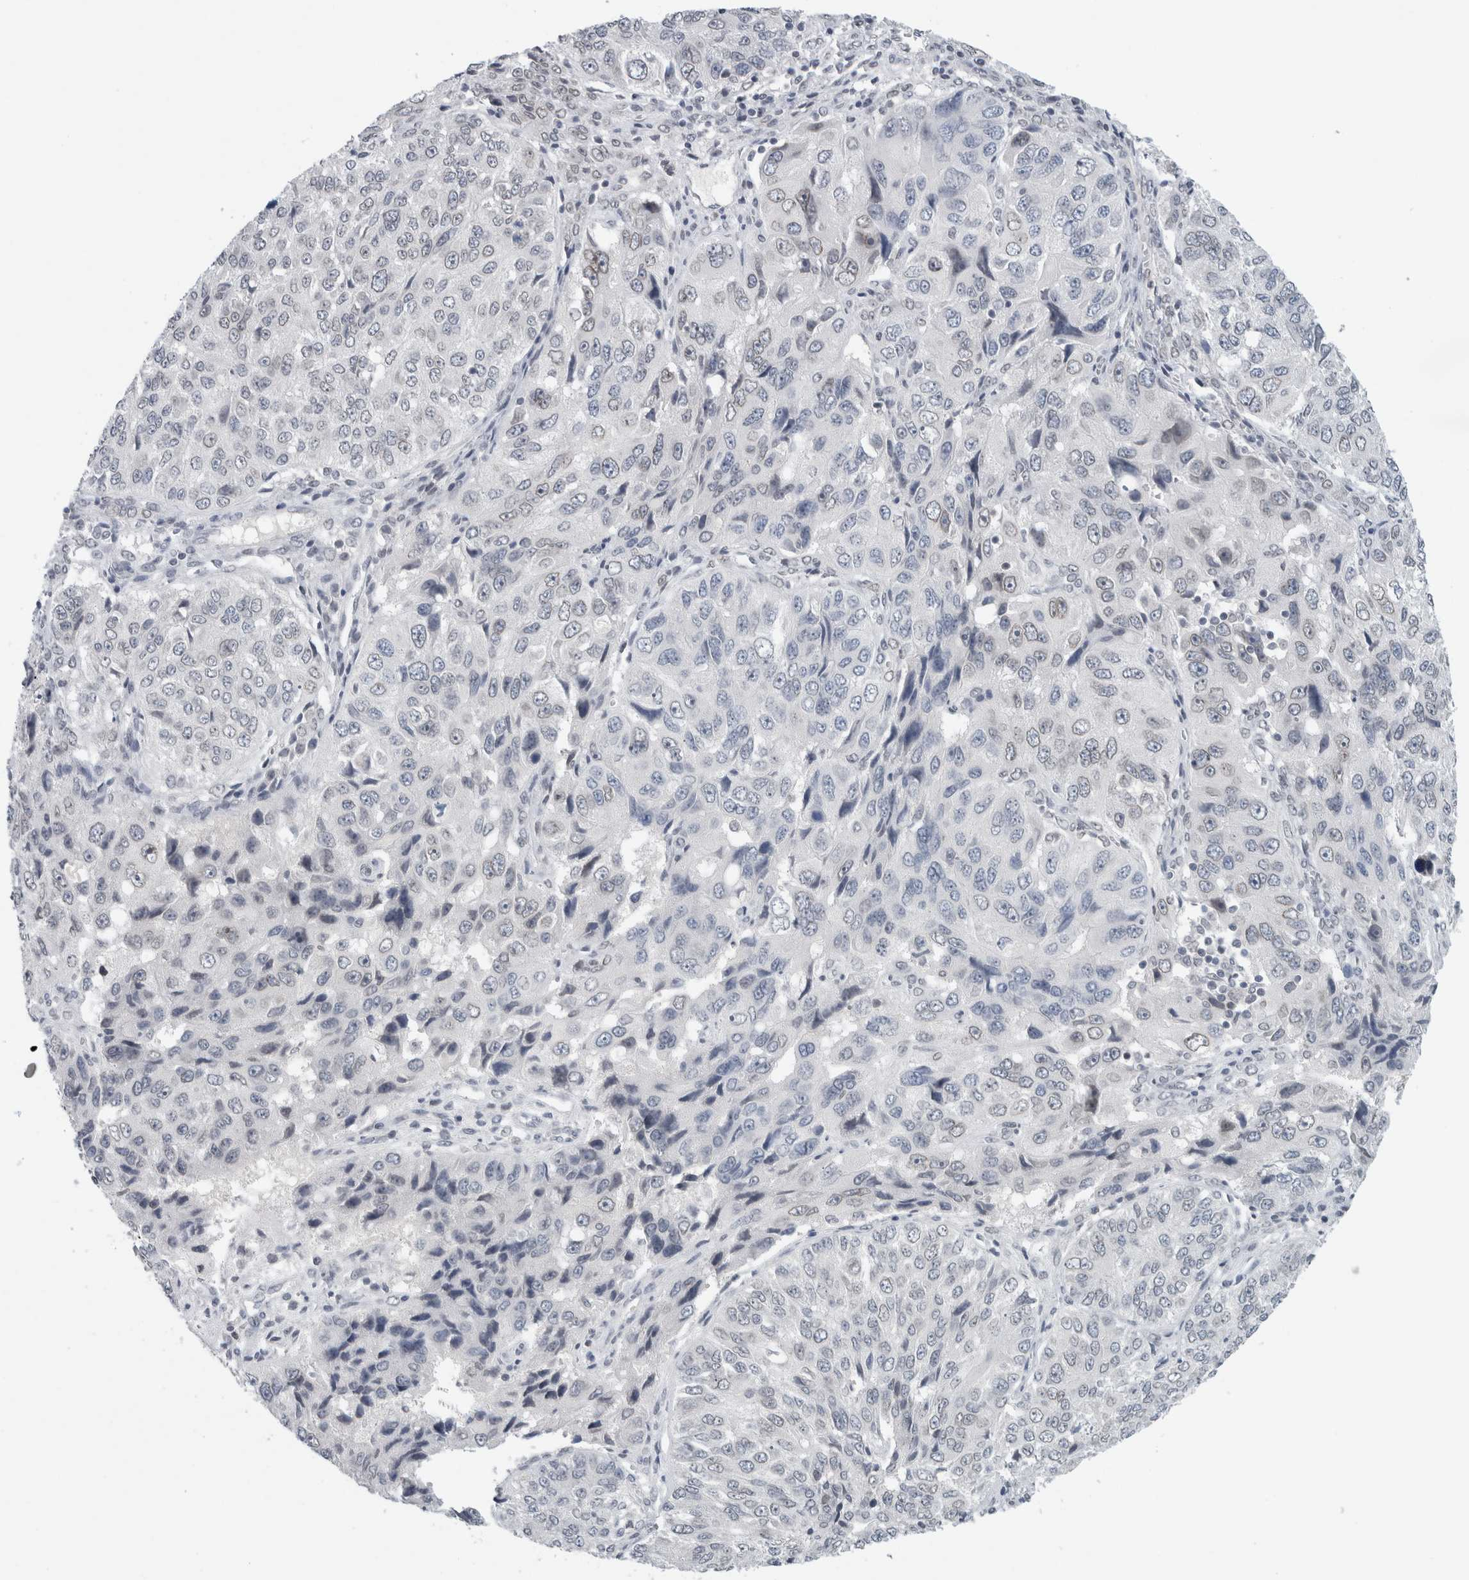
{"staining": {"intensity": "negative", "quantity": "none", "location": "none"}, "tissue": "ovarian cancer", "cell_type": "Tumor cells", "image_type": "cancer", "snomed": [{"axis": "morphology", "description": "Carcinoma, endometroid"}, {"axis": "topography", "description": "Ovary"}], "caption": "This photomicrograph is of ovarian cancer stained with immunohistochemistry (IHC) to label a protein in brown with the nuclei are counter-stained blue. There is no staining in tumor cells.", "gene": "ZNF770", "patient": {"sex": "female", "age": 51}}